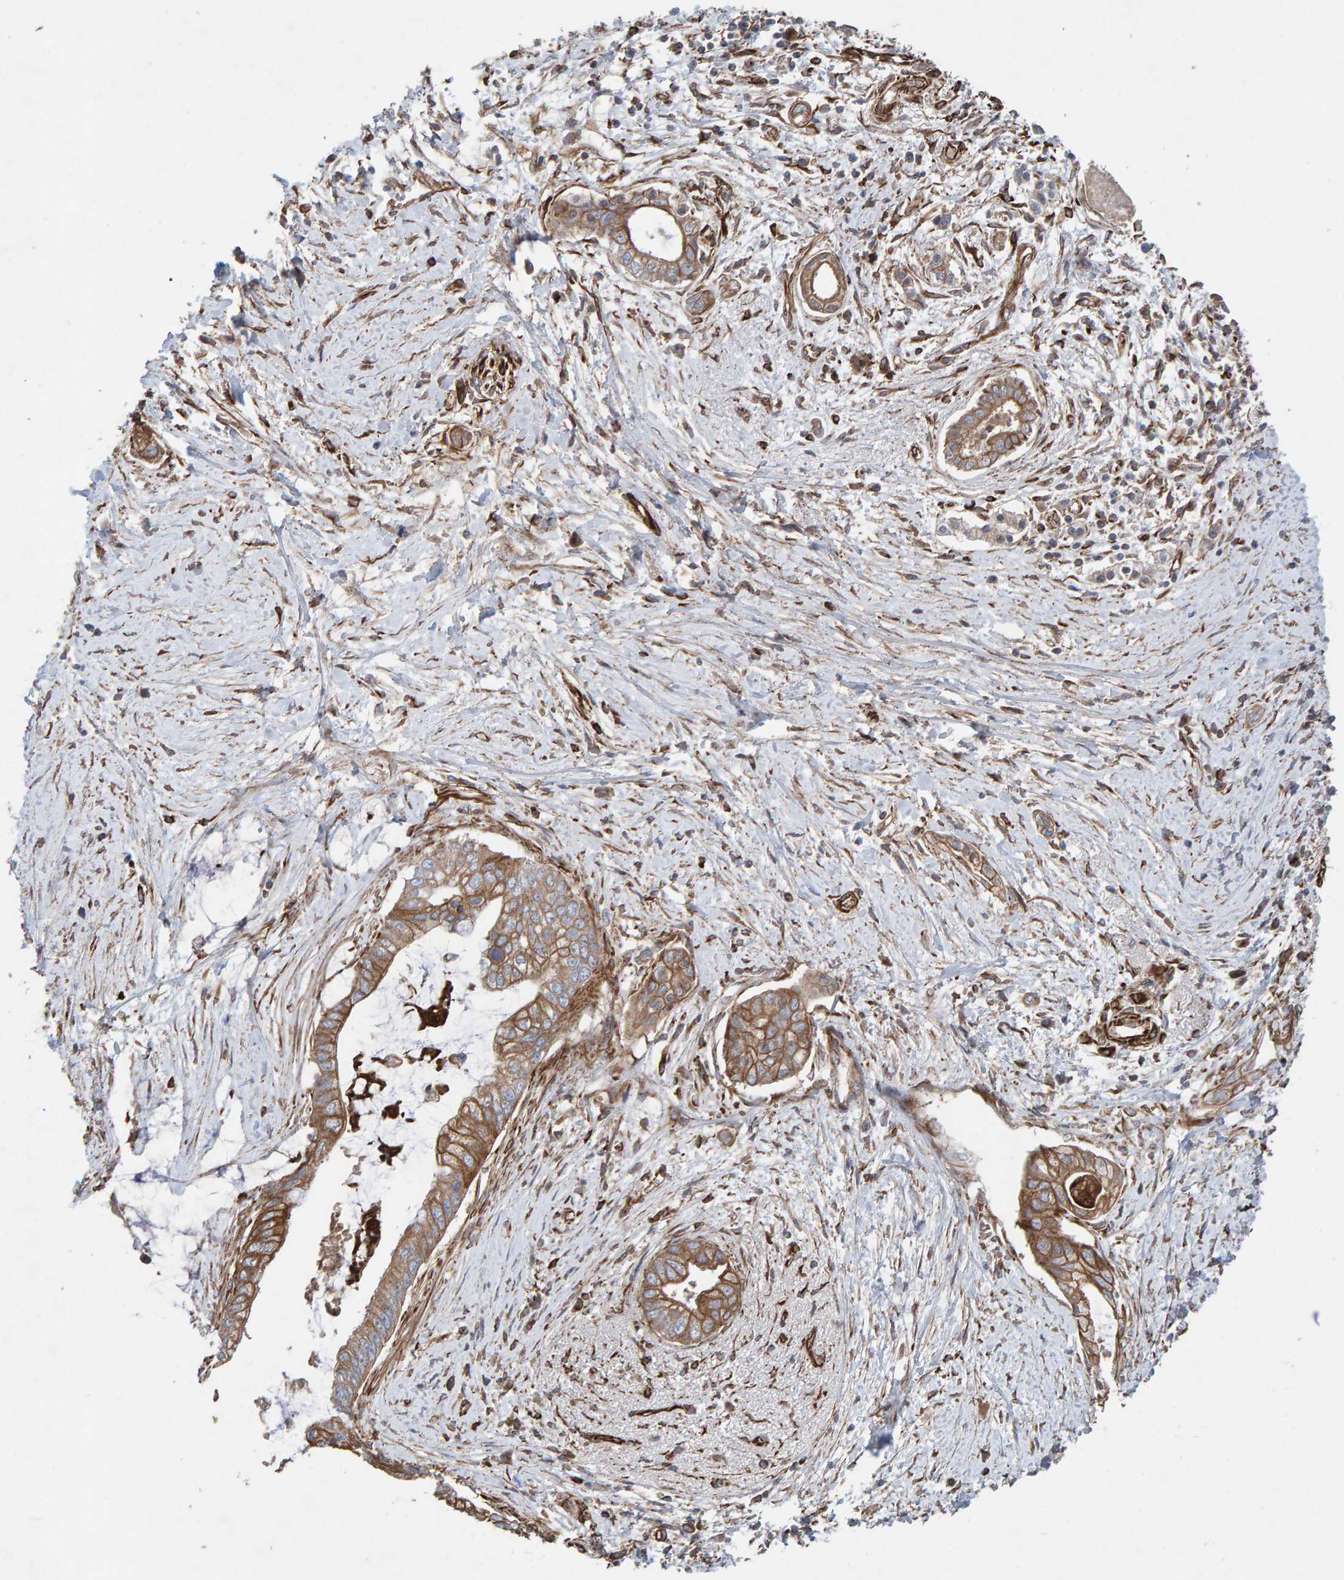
{"staining": {"intensity": "moderate", "quantity": ">75%", "location": "cytoplasmic/membranous"}, "tissue": "pancreatic cancer", "cell_type": "Tumor cells", "image_type": "cancer", "snomed": [{"axis": "morphology", "description": "Adenocarcinoma, NOS"}, {"axis": "topography", "description": "Pancreas"}], "caption": "Immunohistochemistry (IHC) photomicrograph of neoplastic tissue: pancreatic adenocarcinoma stained using IHC reveals medium levels of moderate protein expression localized specifically in the cytoplasmic/membranous of tumor cells, appearing as a cytoplasmic/membranous brown color.", "gene": "ZNF347", "patient": {"sex": "male", "age": 59}}